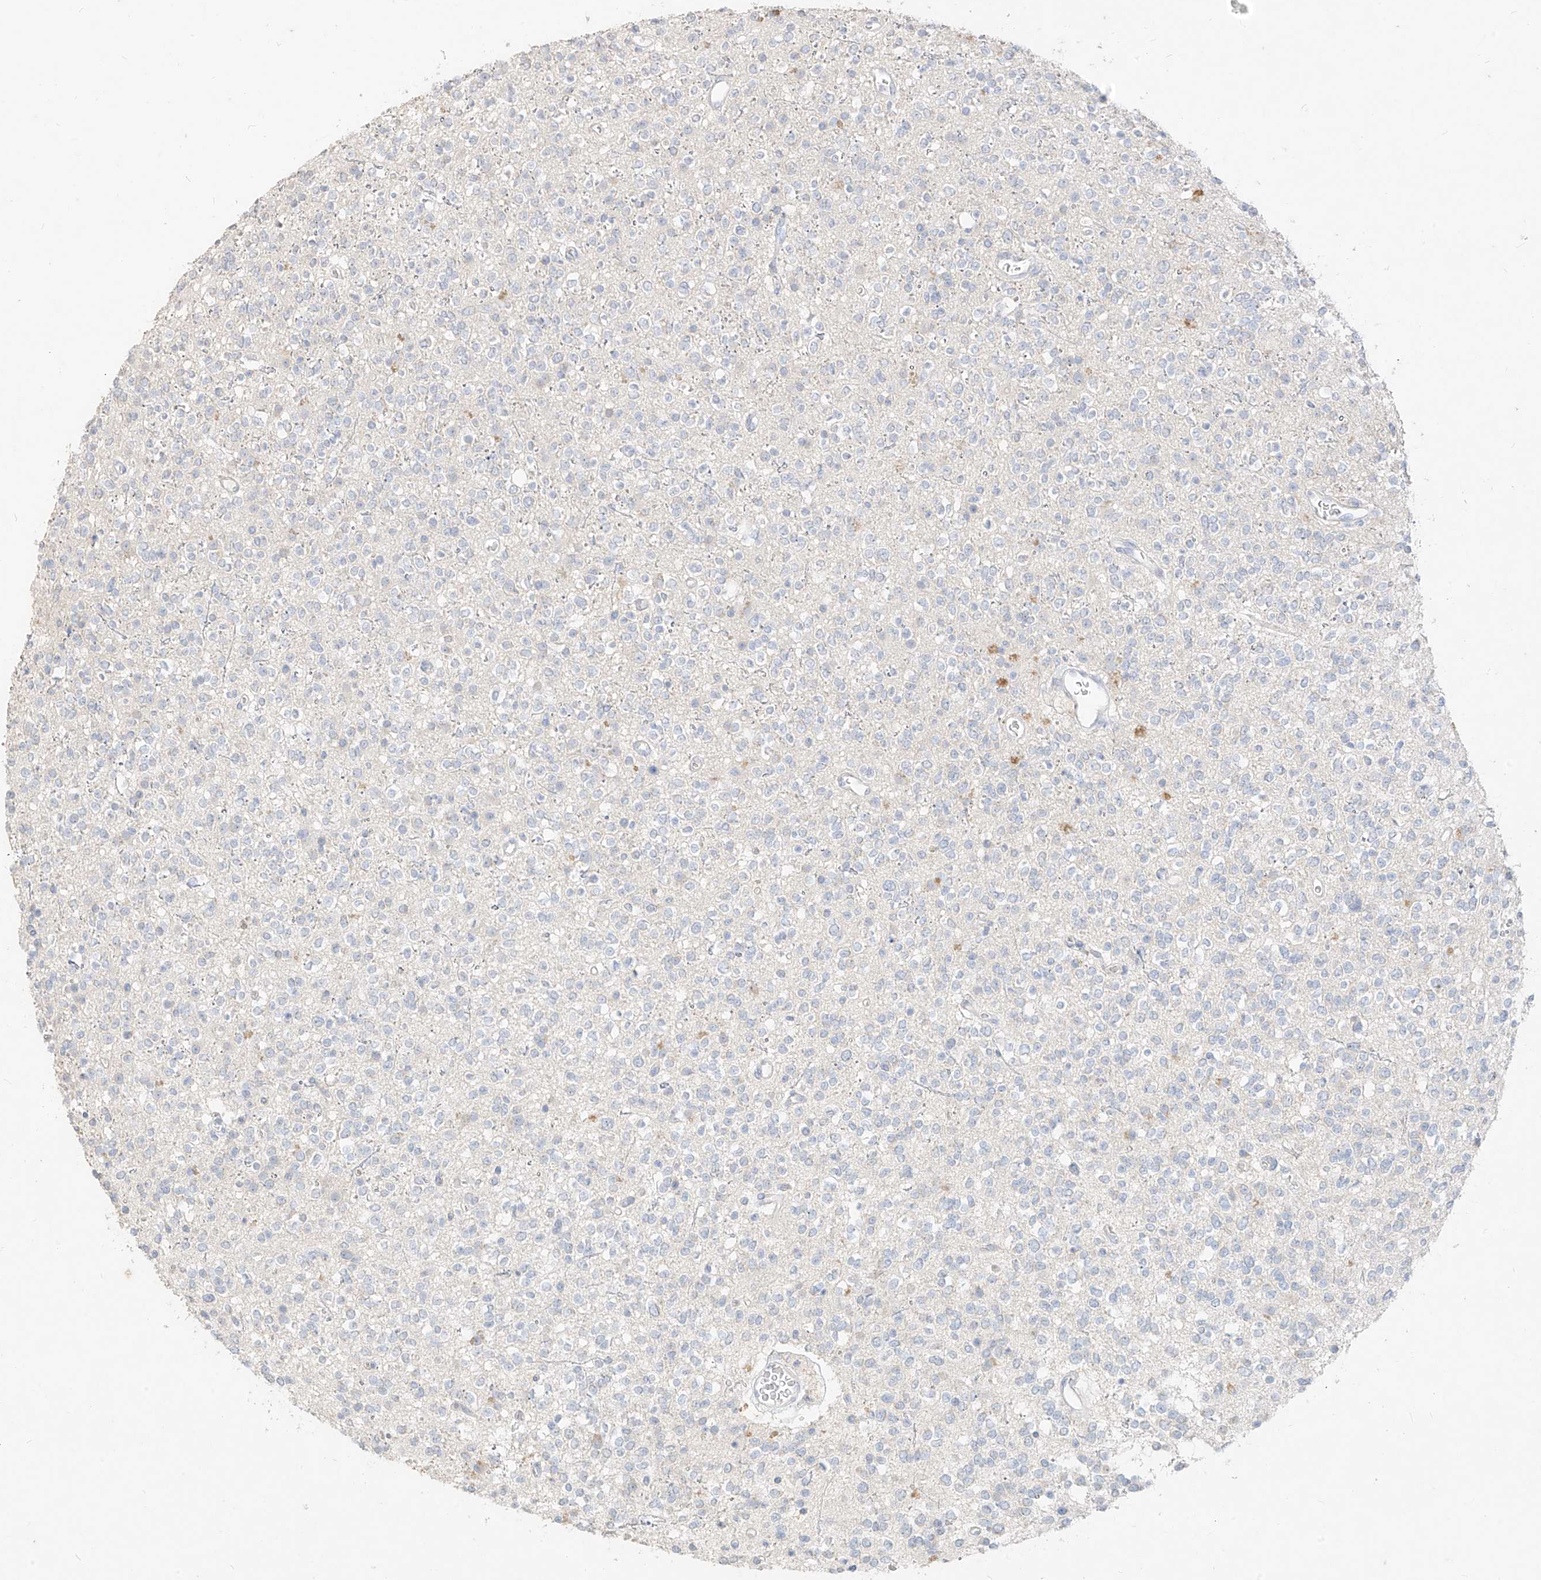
{"staining": {"intensity": "negative", "quantity": "none", "location": "none"}, "tissue": "glioma", "cell_type": "Tumor cells", "image_type": "cancer", "snomed": [{"axis": "morphology", "description": "Glioma, malignant, High grade"}, {"axis": "topography", "description": "Brain"}], "caption": "This is a image of IHC staining of glioma, which shows no positivity in tumor cells.", "gene": "ZZEF1", "patient": {"sex": "male", "age": 34}}